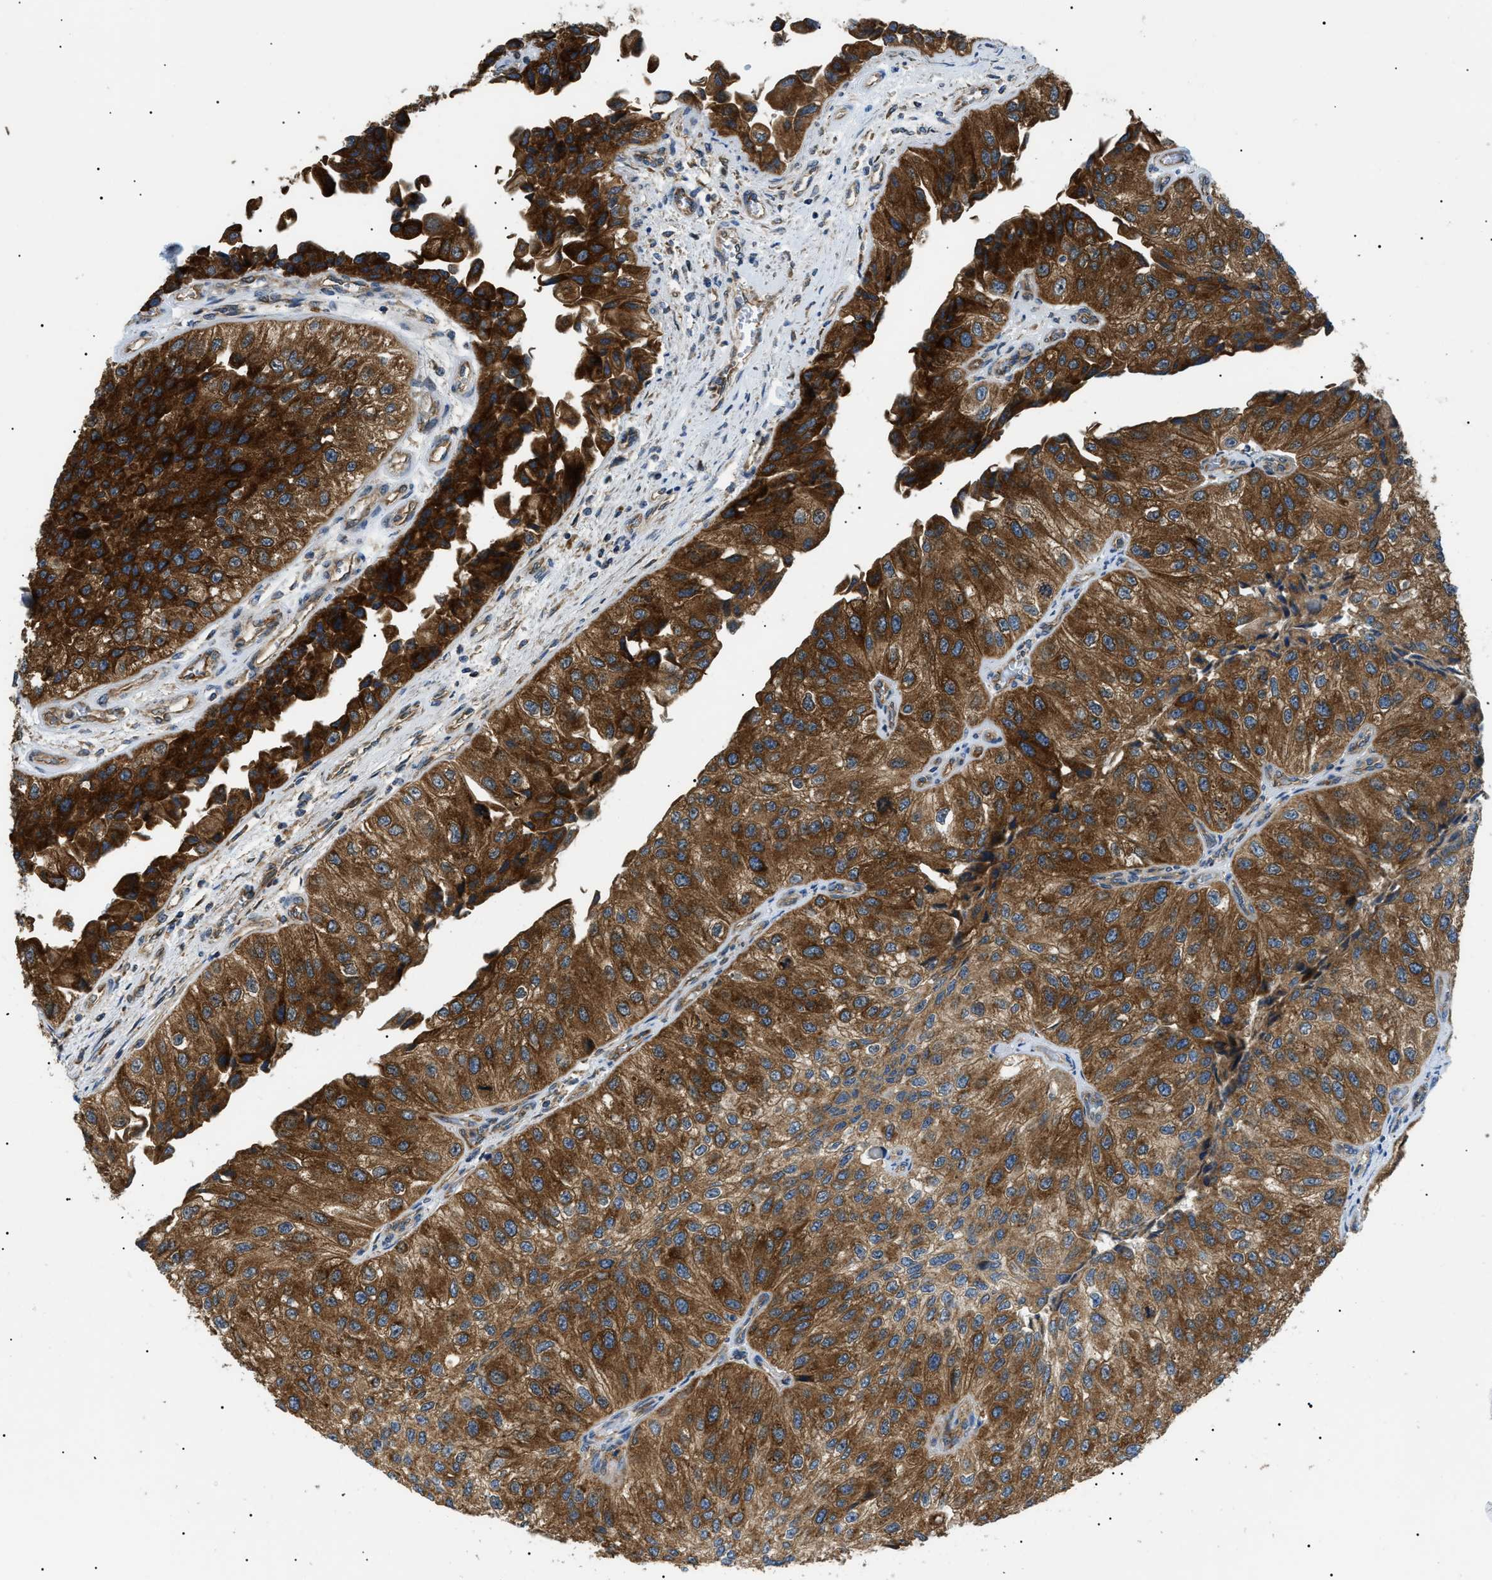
{"staining": {"intensity": "strong", "quantity": ">75%", "location": "cytoplasmic/membranous"}, "tissue": "urothelial cancer", "cell_type": "Tumor cells", "image_type": "cancer", "snomed": [{"axis": "morphology", "description": "Urothelial carcinoma, High grade"}, {"axis": "topography", "description": "Kidney"}, {"axis": "topography", "description": "Urinary bladder"}], "caption": "Immunohistochemistry (IHC) micrograph of neoplastic tissue: human urothelial cancer stained using immunohistochemistry (IHC) exhibits high levels of strong protein expression localized specifically in the cytoplasmic/membranous of tumor cells, appearing as a cytoplasmic/membranous brown color.", "gene": "SRPK1", "patient": {"sex": "male", "age": 77}}